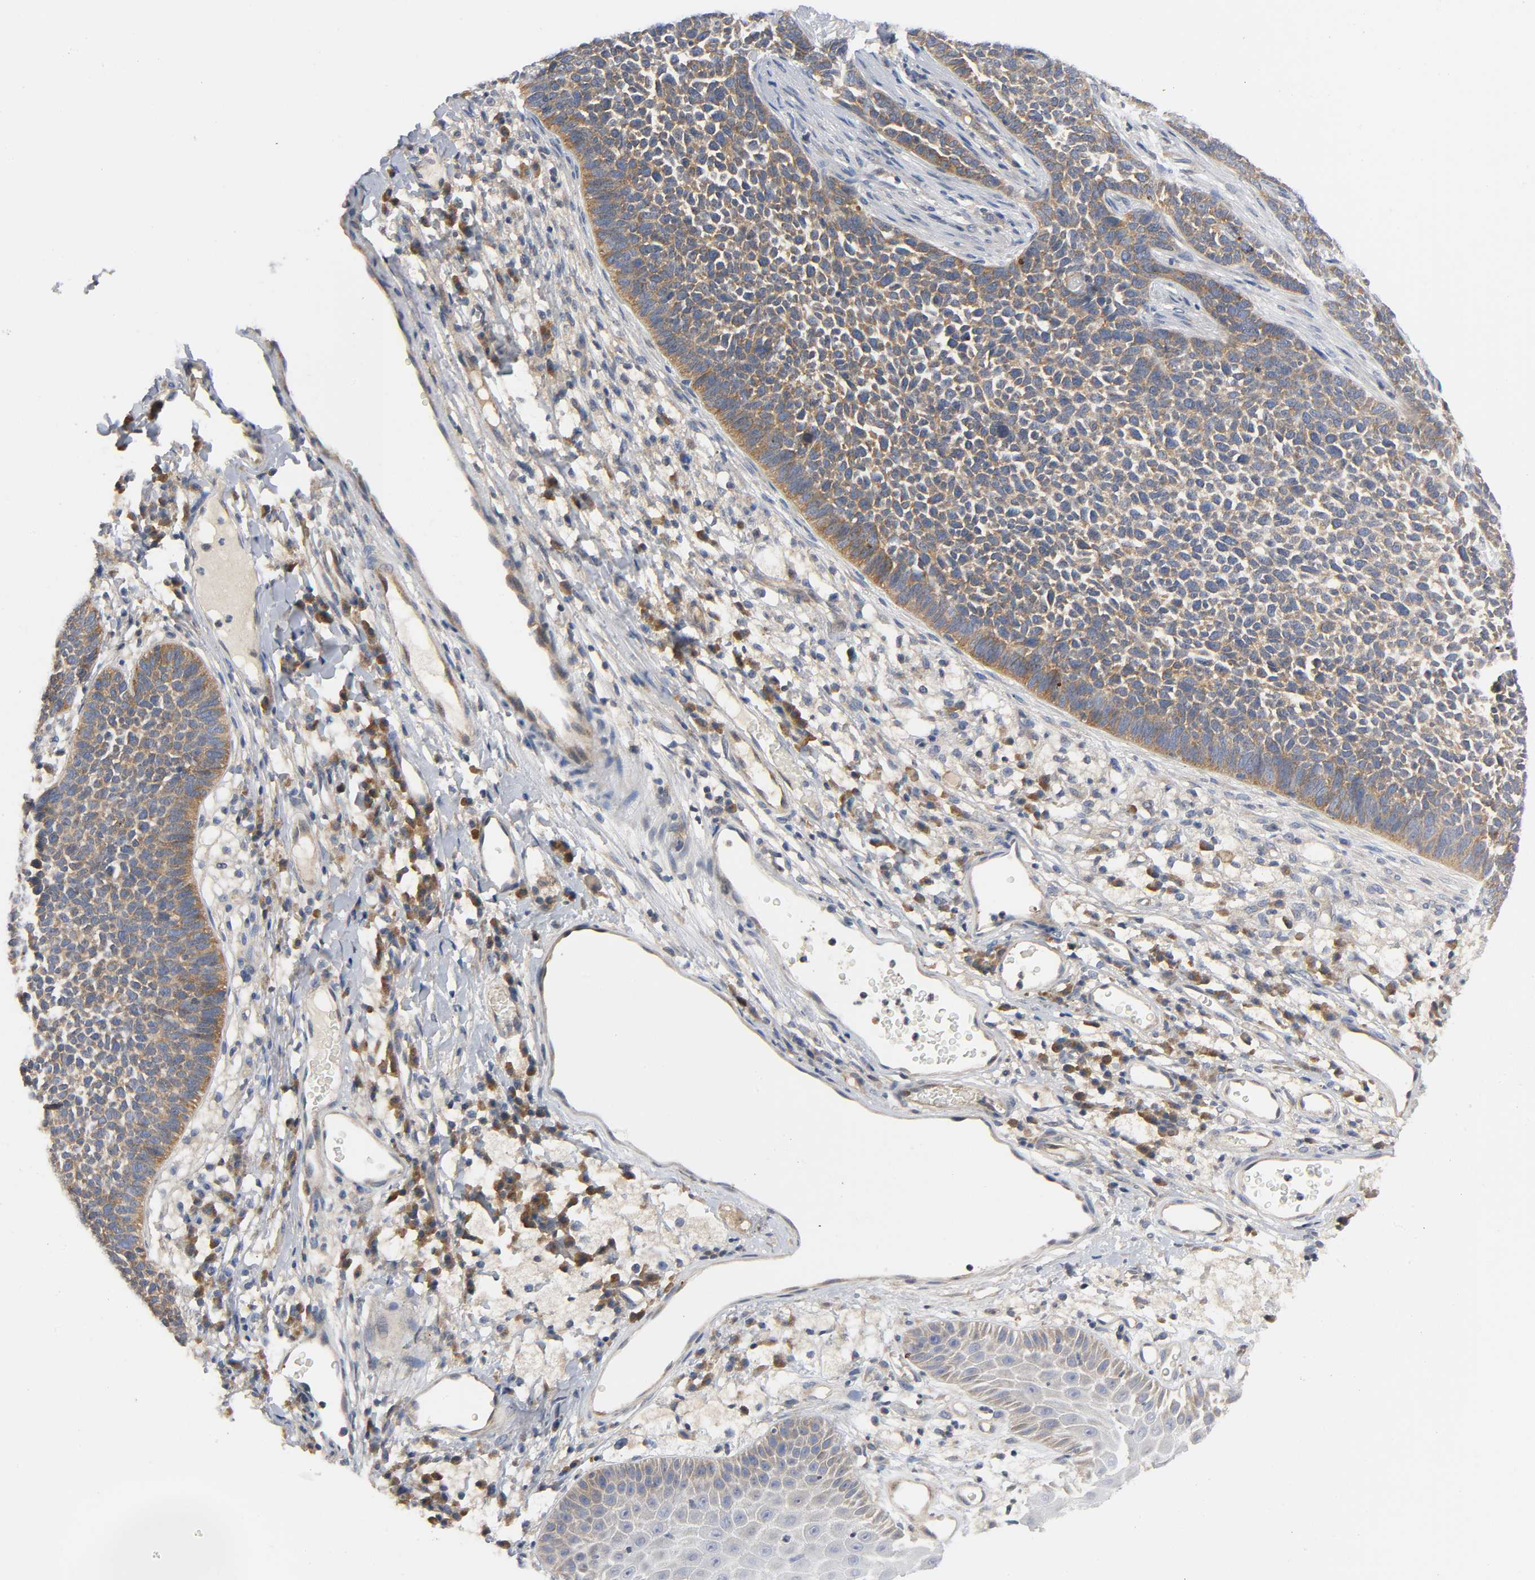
{"staining": {"intensity": "moderate", "quantity": ">75%", "location": "cytoplasmic/membranous"}, "tissue": "skin cancer", "cell_type": "Tumor cells", "image_type": "cancer", "snomed": [{"axis": "morphology", "description": "Basal cell carcinoma"}, {"axis": "topography", "description": "Skin"}], "caption": "Immunohistochemistry (IHC) of human skin basal cell carcinoma exhibits medium levels of moderate cytoplasmic/membranous staining in approximately >75% of tumor cells.", "gene": "HDAC6", "patient": {"sex": "female", "age": 84}}